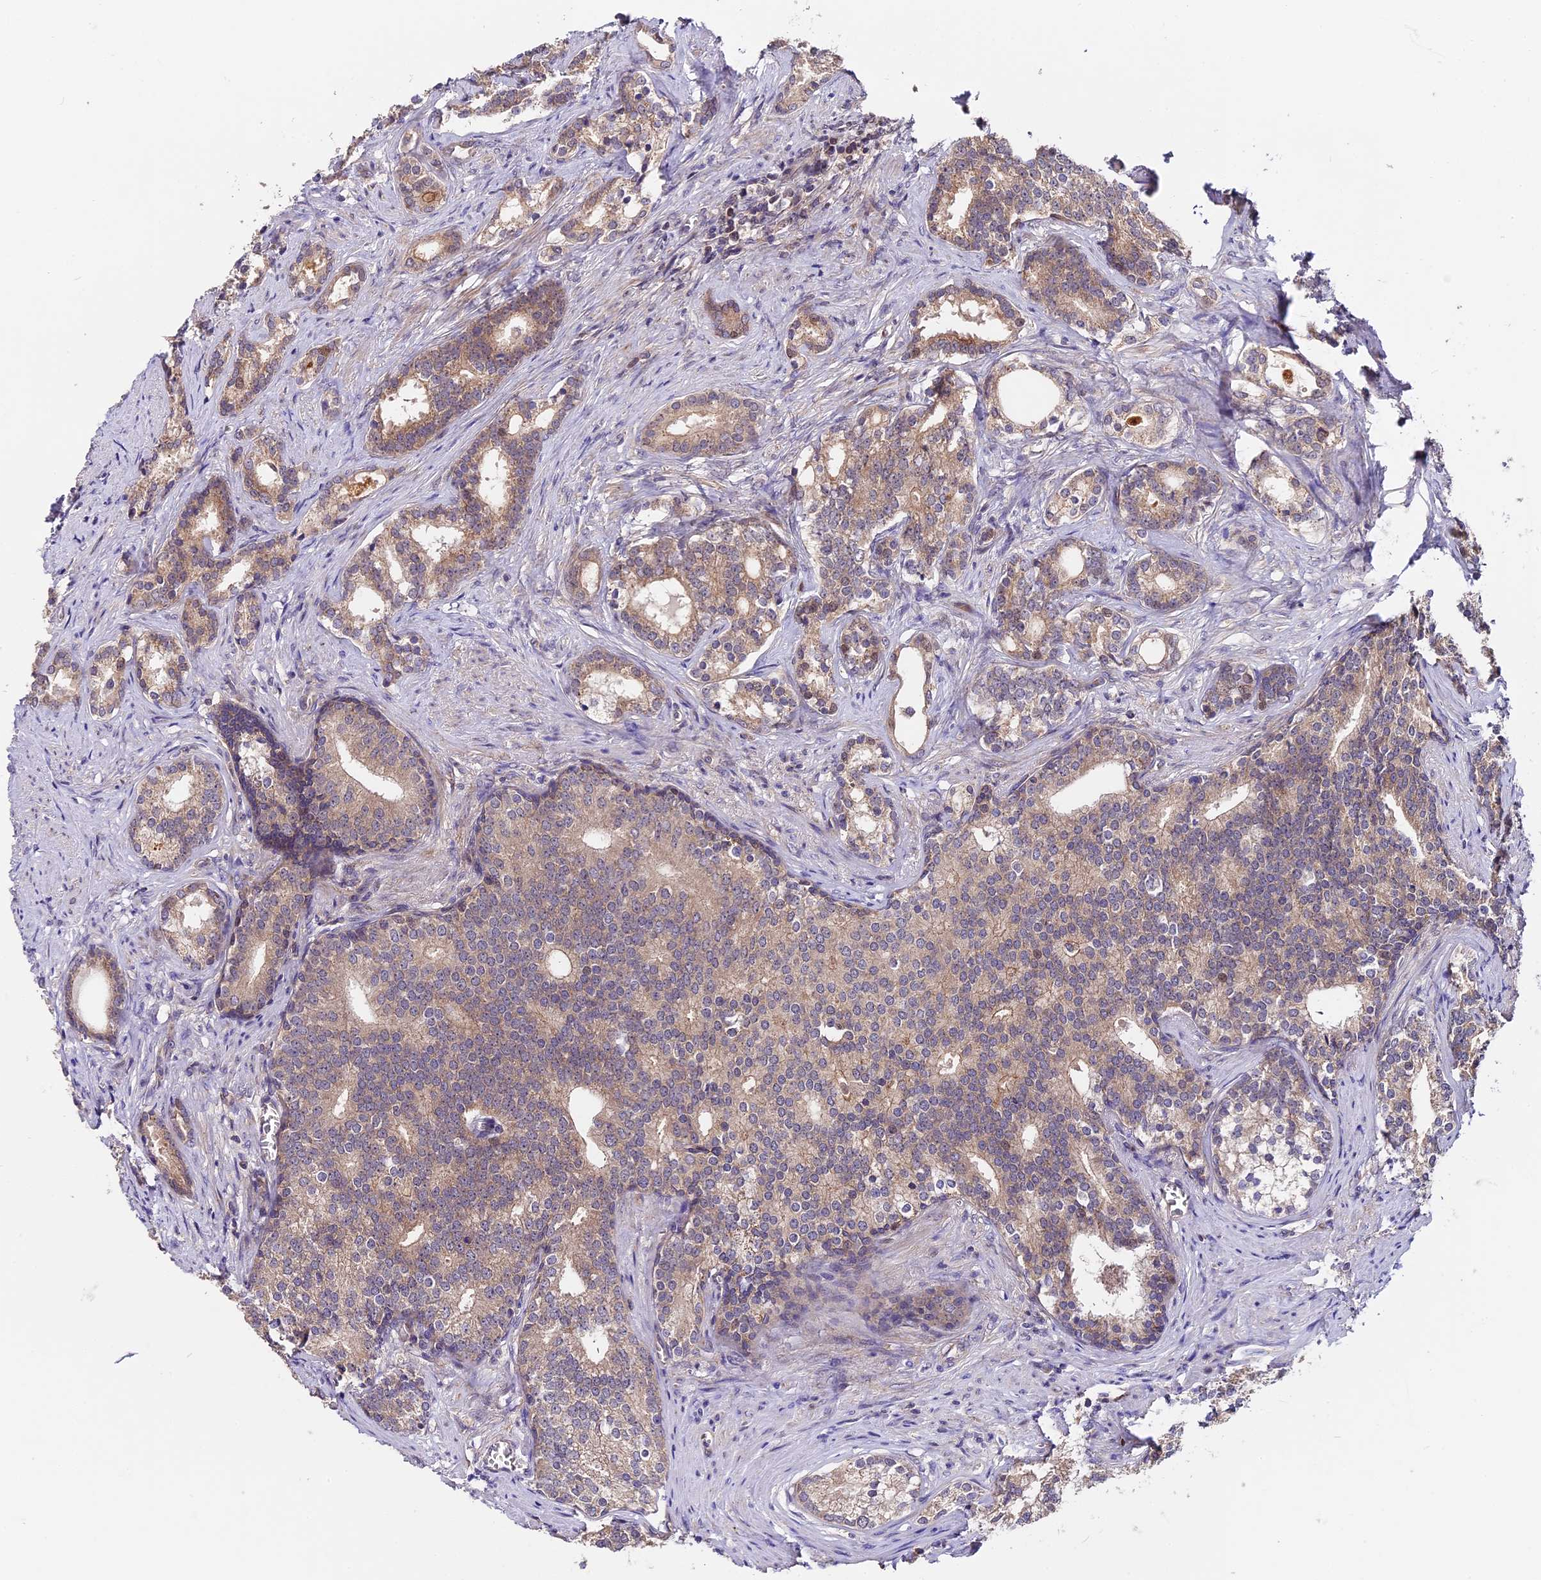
{"staining": {"intensity": "moderate", "quantity": ">75%", "location": "cytoplasmic/membranous"}, "tissue": "prostate cancer", "cell_type": "Tumor cells", "image_type": "cancer", "snomed": [{"axis": "morphology", "description": "Adenocarcinoma, Low grade"}, {"axis": "topography", "description": "Prostate"}], "caption": "Brown immunohistochemical staining in prostate adenocarcinoma (low-grade) reveals moderate cytoplasmic/membranous staining in about >75% of tumor cells. The staining is performed using DAB (3,3'-diaminobenzidine) brown chromogen to label protein expression. The nuclei are counter-stained blue using hematoxylin.", "gene": "TRMT1", "patient": {"sex": "male", "age": 71}}